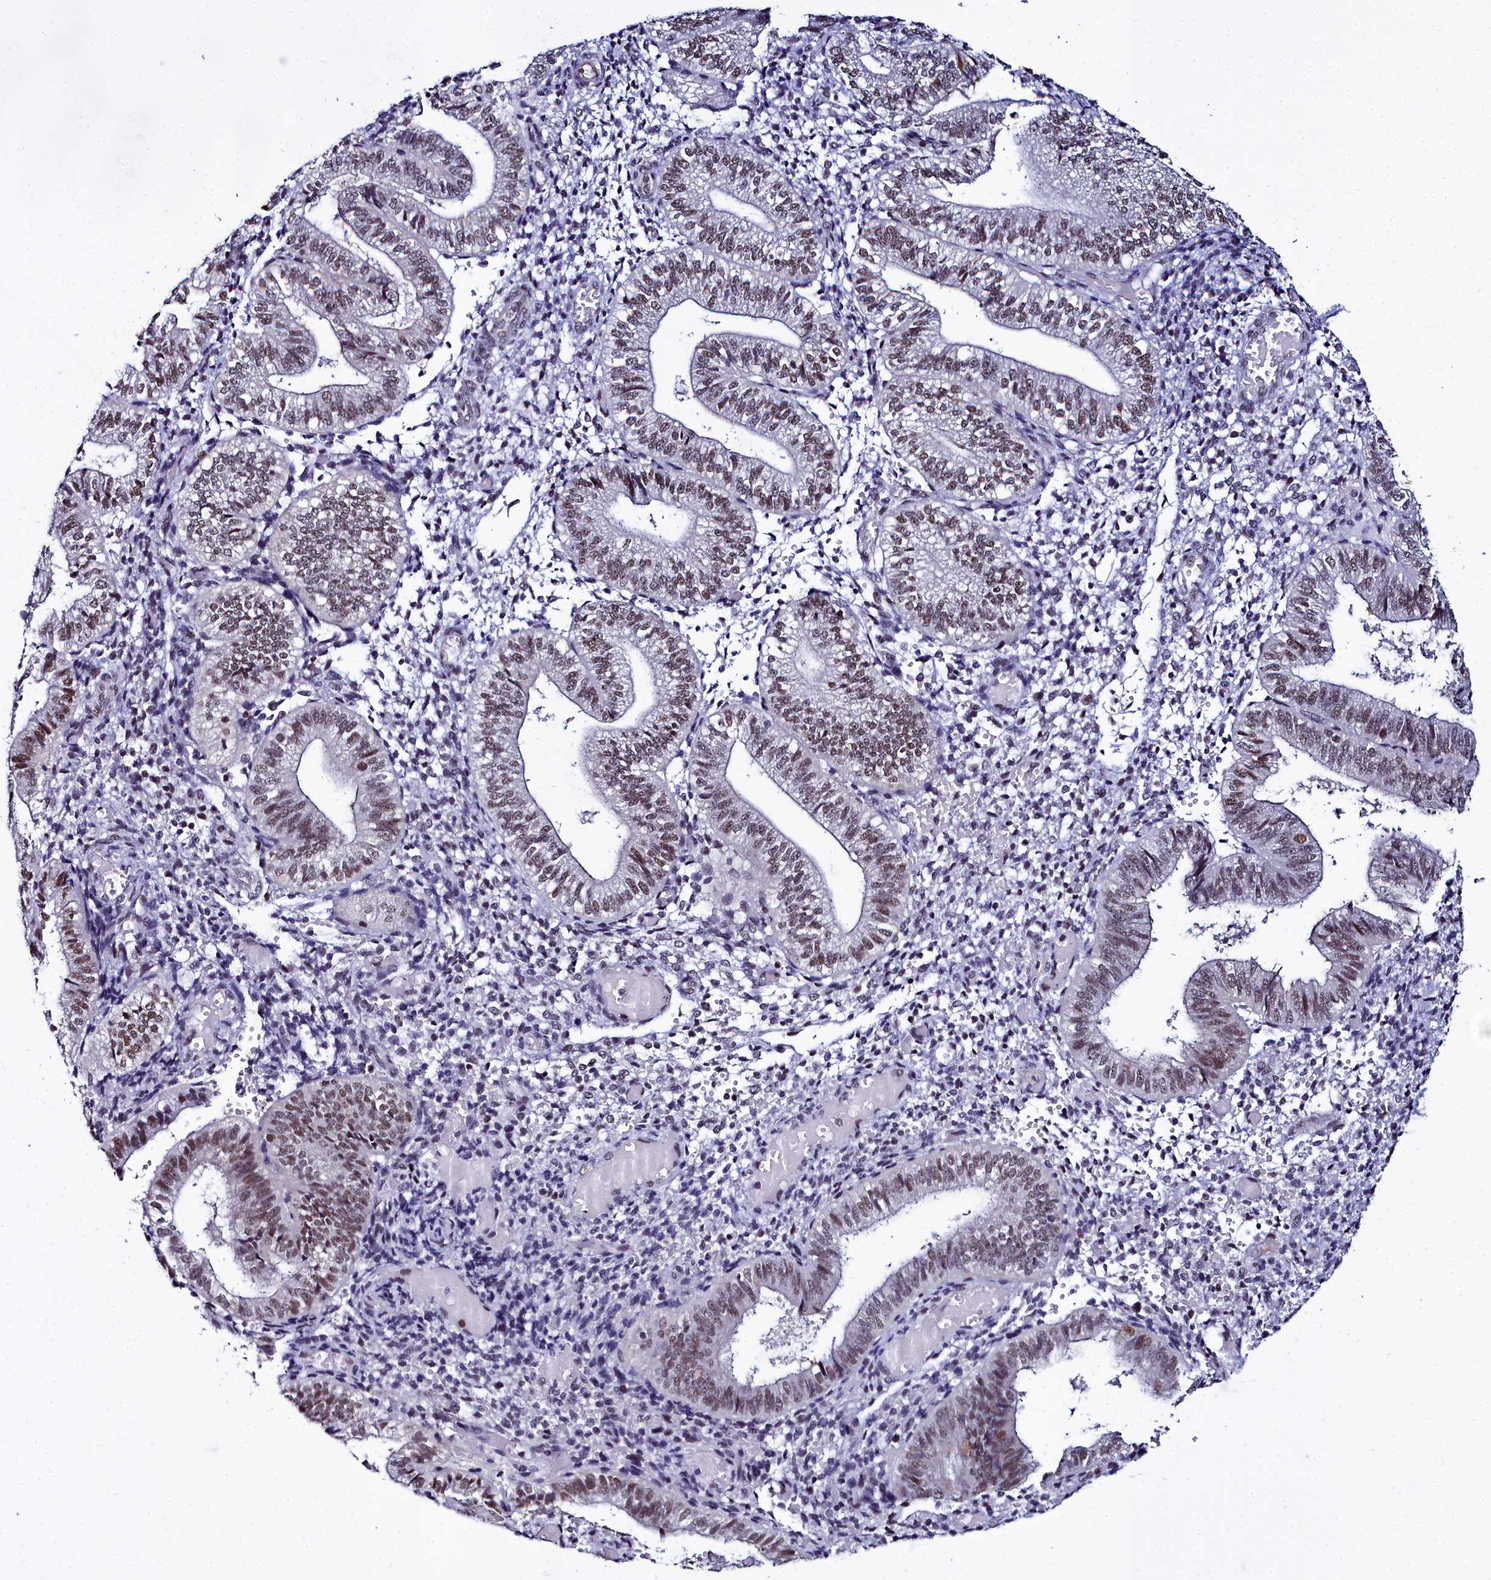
{"staining": {"intensity": "strong", "quantity": "<25%", "location": "nuclear"}, "tissue": "endometrium", "cell_type": "Cells in endometrial stroma", "image_type": "normal", "snomed": [{"axis": "morphology", "description": "Normal tissue, NOS"}, {"axis": "topography", "description": "Endometrium"}], "caption": "A brown stain labels strong nuclear staining of a protein in cells in endometrial stroma of unremarkable endometrium. (DAB (3,3'-diaminobenzidine) = brown stain, brightfield microscopy at high magnification).", "gene": "CCDC97", "patient": {"sex": "female", "age": 34}}